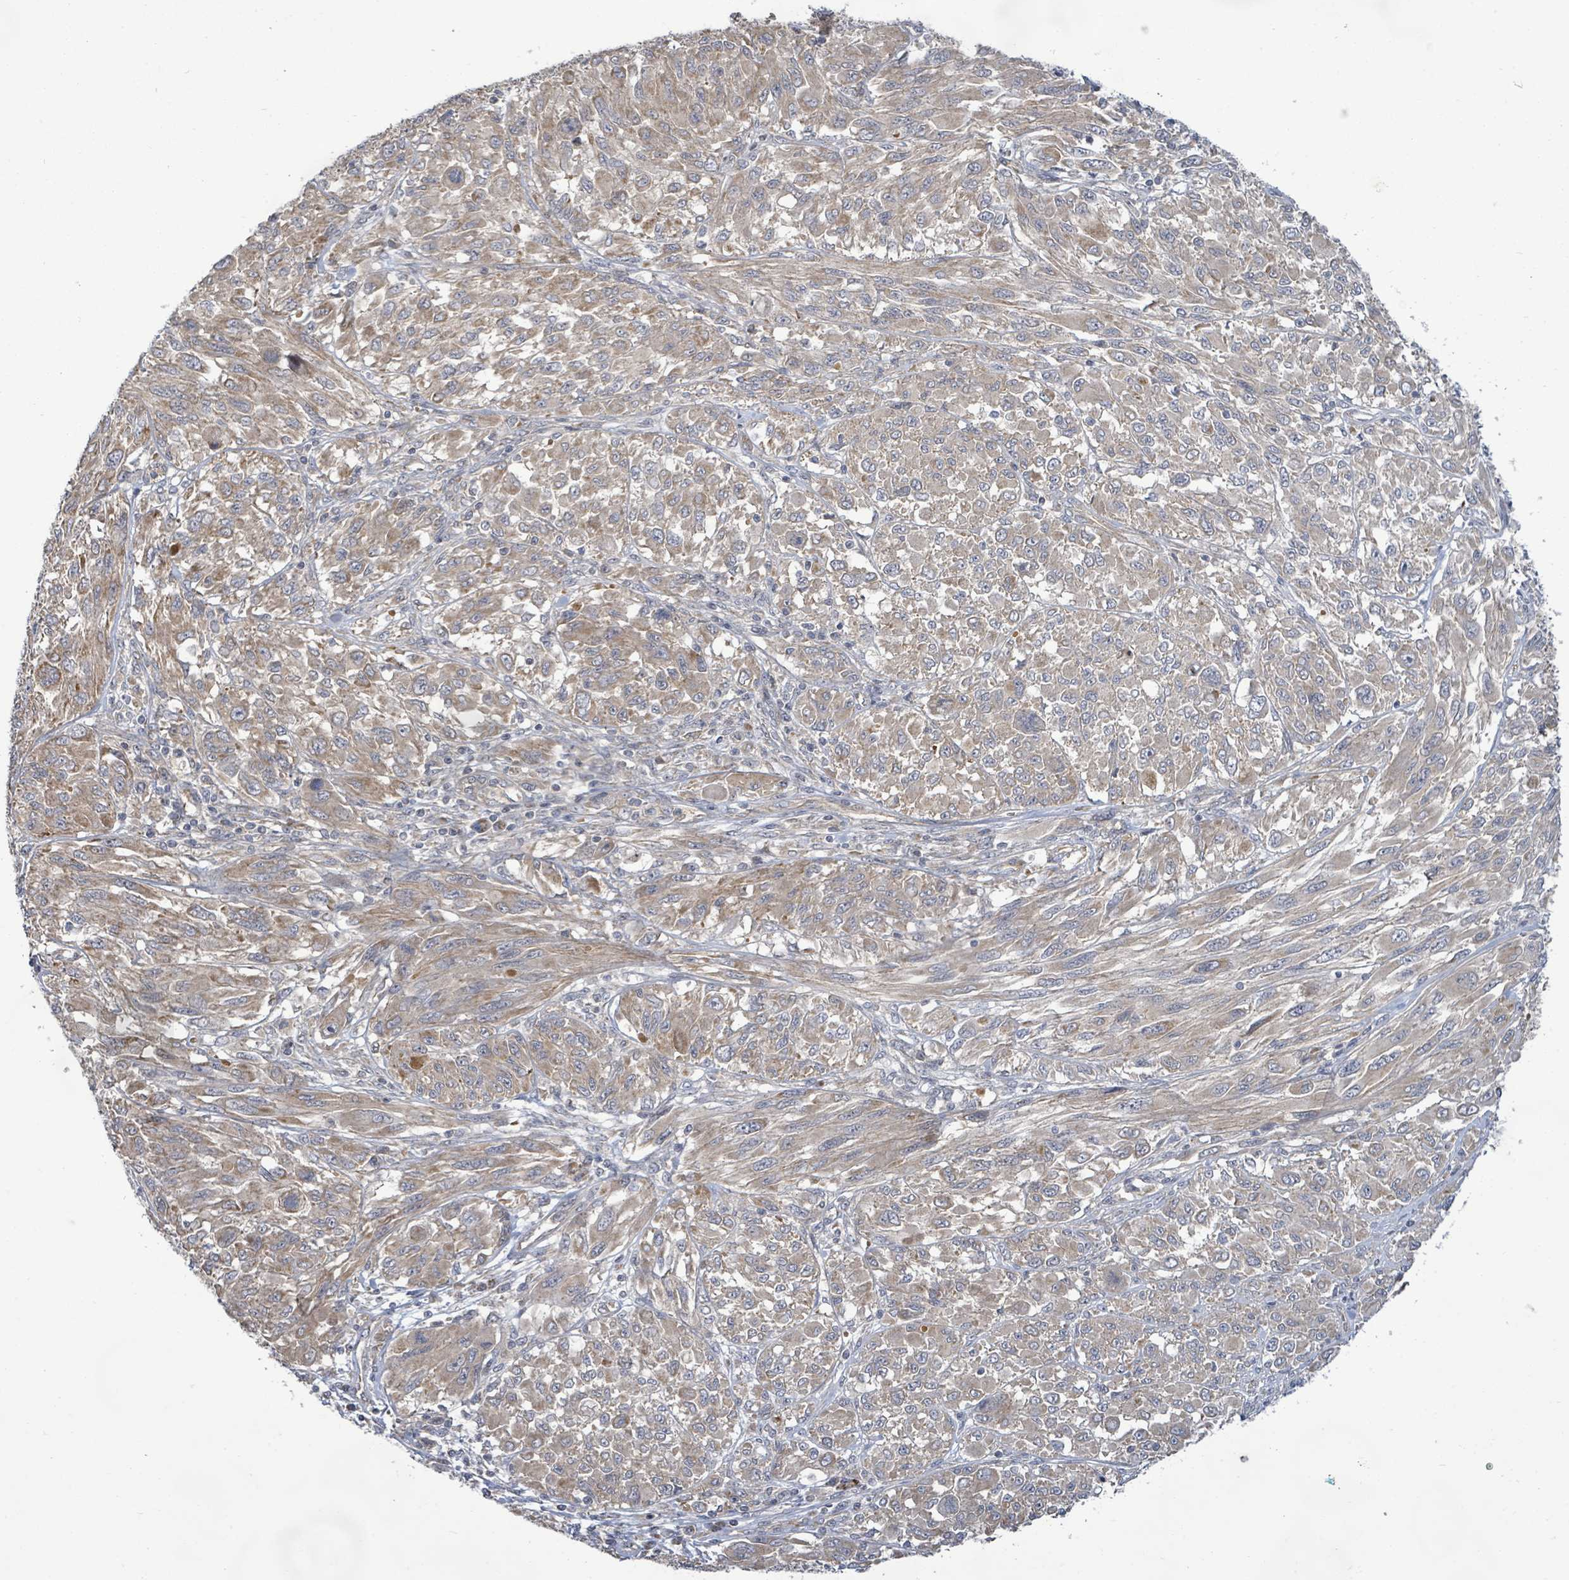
{"staining": {"intensity": "weak", "quantity": "25%-75%", "location": "cytoplasmic/membranous"}, "tissue": "melanoma", "cell_type": "Tumor cells", "image_type": "cancer", "snomed": [{"axis": "morphology", "description": "Malignant melanoma, NOS"}, {"axis": "topography", "description": "Skin"}], "caption": "IHC micrograph of neoplastic tissue: human malignant melanoma stained using immunohistochemistry reveals low levels of weak protein expression localized specifically in the cytoplasmic/membranous of tumor cells, appearing as a cytoplasmic/membranous brown color.", "gene": "KBTBD11", "patient": {"sex": "female", "age": 91}}